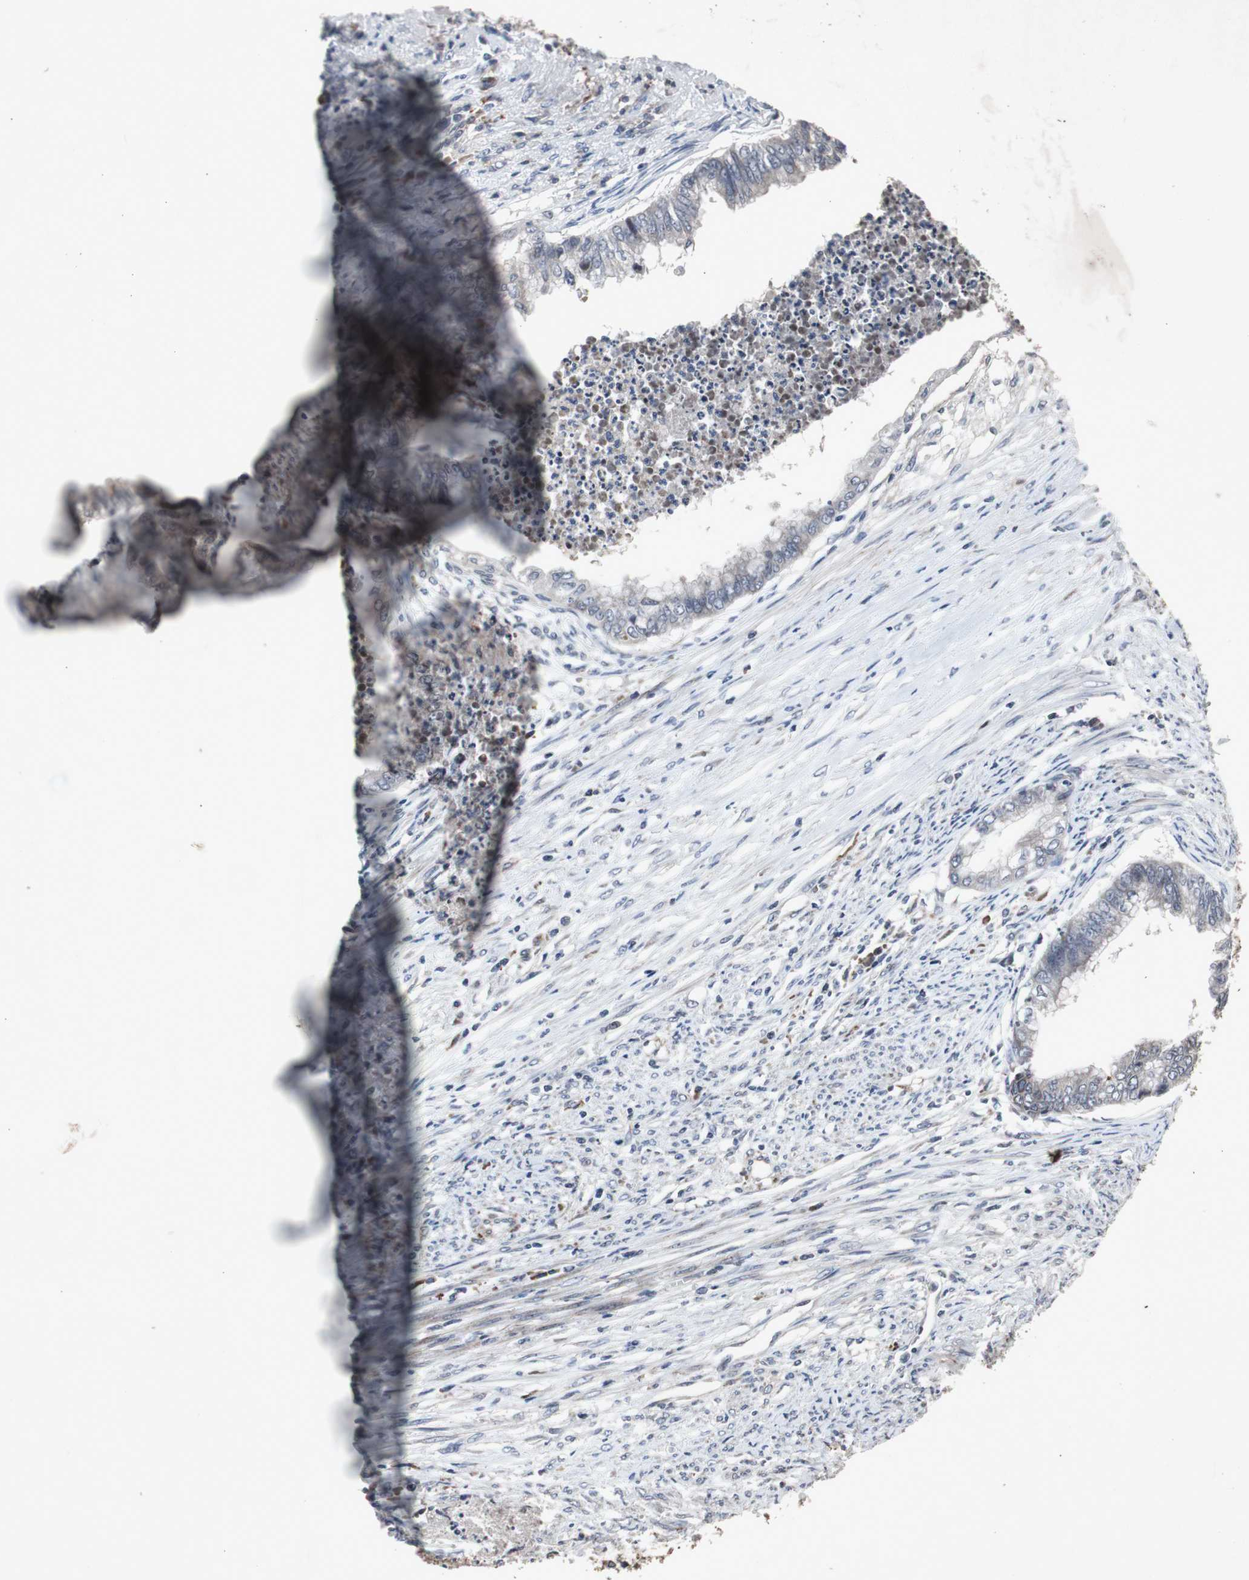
{"staining": {"intensity": "negative", "quantity": "none", "location": "none"}, "tissue": "endometrial cancer", "cell_type": "Tumor cells", "image_type": "cancer", "snomed": [{"axis": "morphology", "description": "Adenocarcinoma, NOS"}, {"axis": "topography", "description": "Endometrium"}], "caption": "The IHC image has no significant positivity in tumor cells of endometrial cancer tissue.", "gene": "CRADD", "patient": {"sex": "female", "age": 79}}